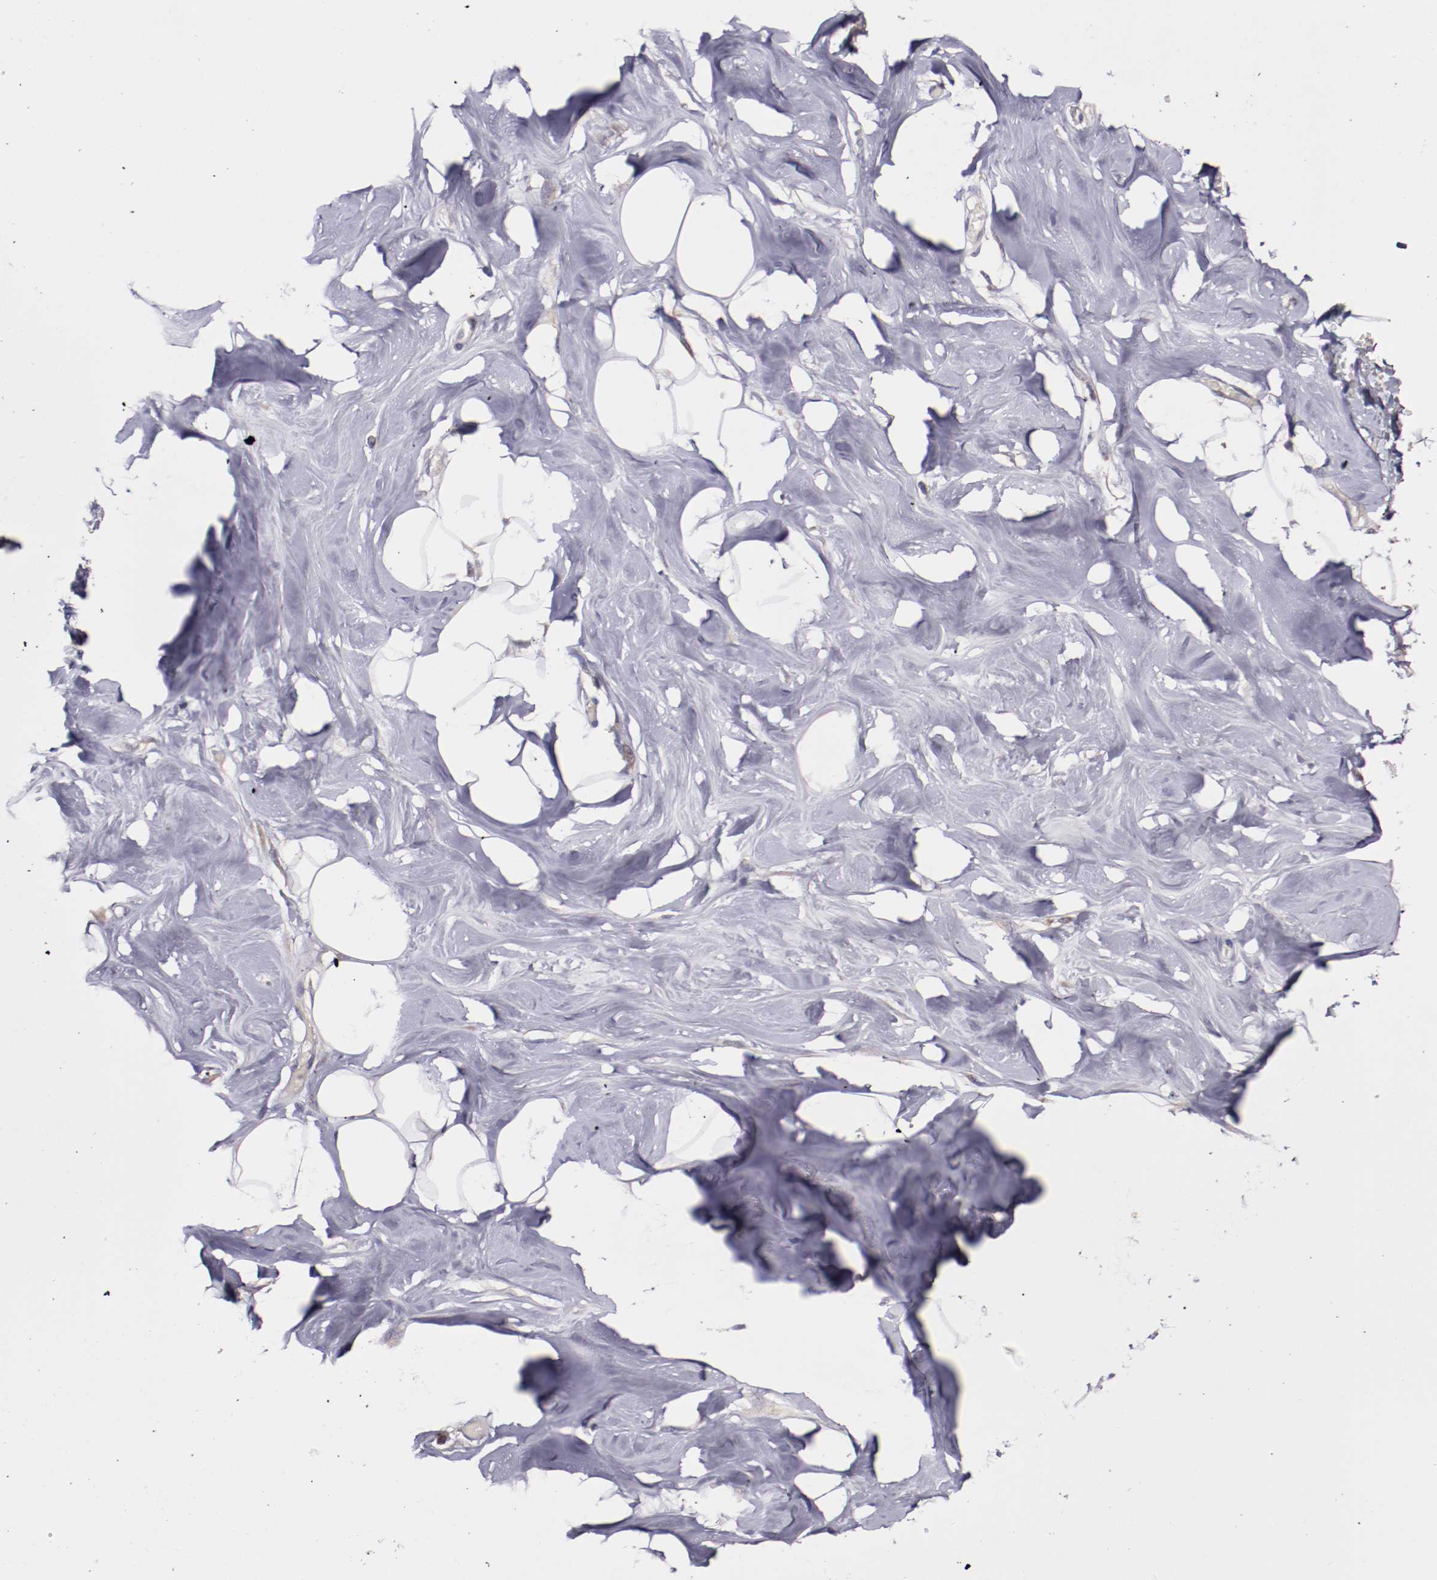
{"staining": {"intensity": "negative", "quantity": "none", "location": "none"}, "tissue": "breast", "cell_type": "Adipocytes", "image_type": "normal", "snomed": [{"axis": "morphology", "description": "Normal tissue, NOS"}, {"axis": "topography", "description": "Breast"}, {"axis": "topography", "description": "Soft tissue"}], "caption": "This is a micrograph of immunohistochemistry staining of benign breast, which shows no expression in adipocytes. Brightfield microscopy of immunohistochemistry (IHC) stained with DAB (3,3'-diaminobenzidine) (brown) and hematoxylin (blue), captured at high magnification.", "gene": "FTSJ1", "patient": {"sex": "female", "age": 25}}